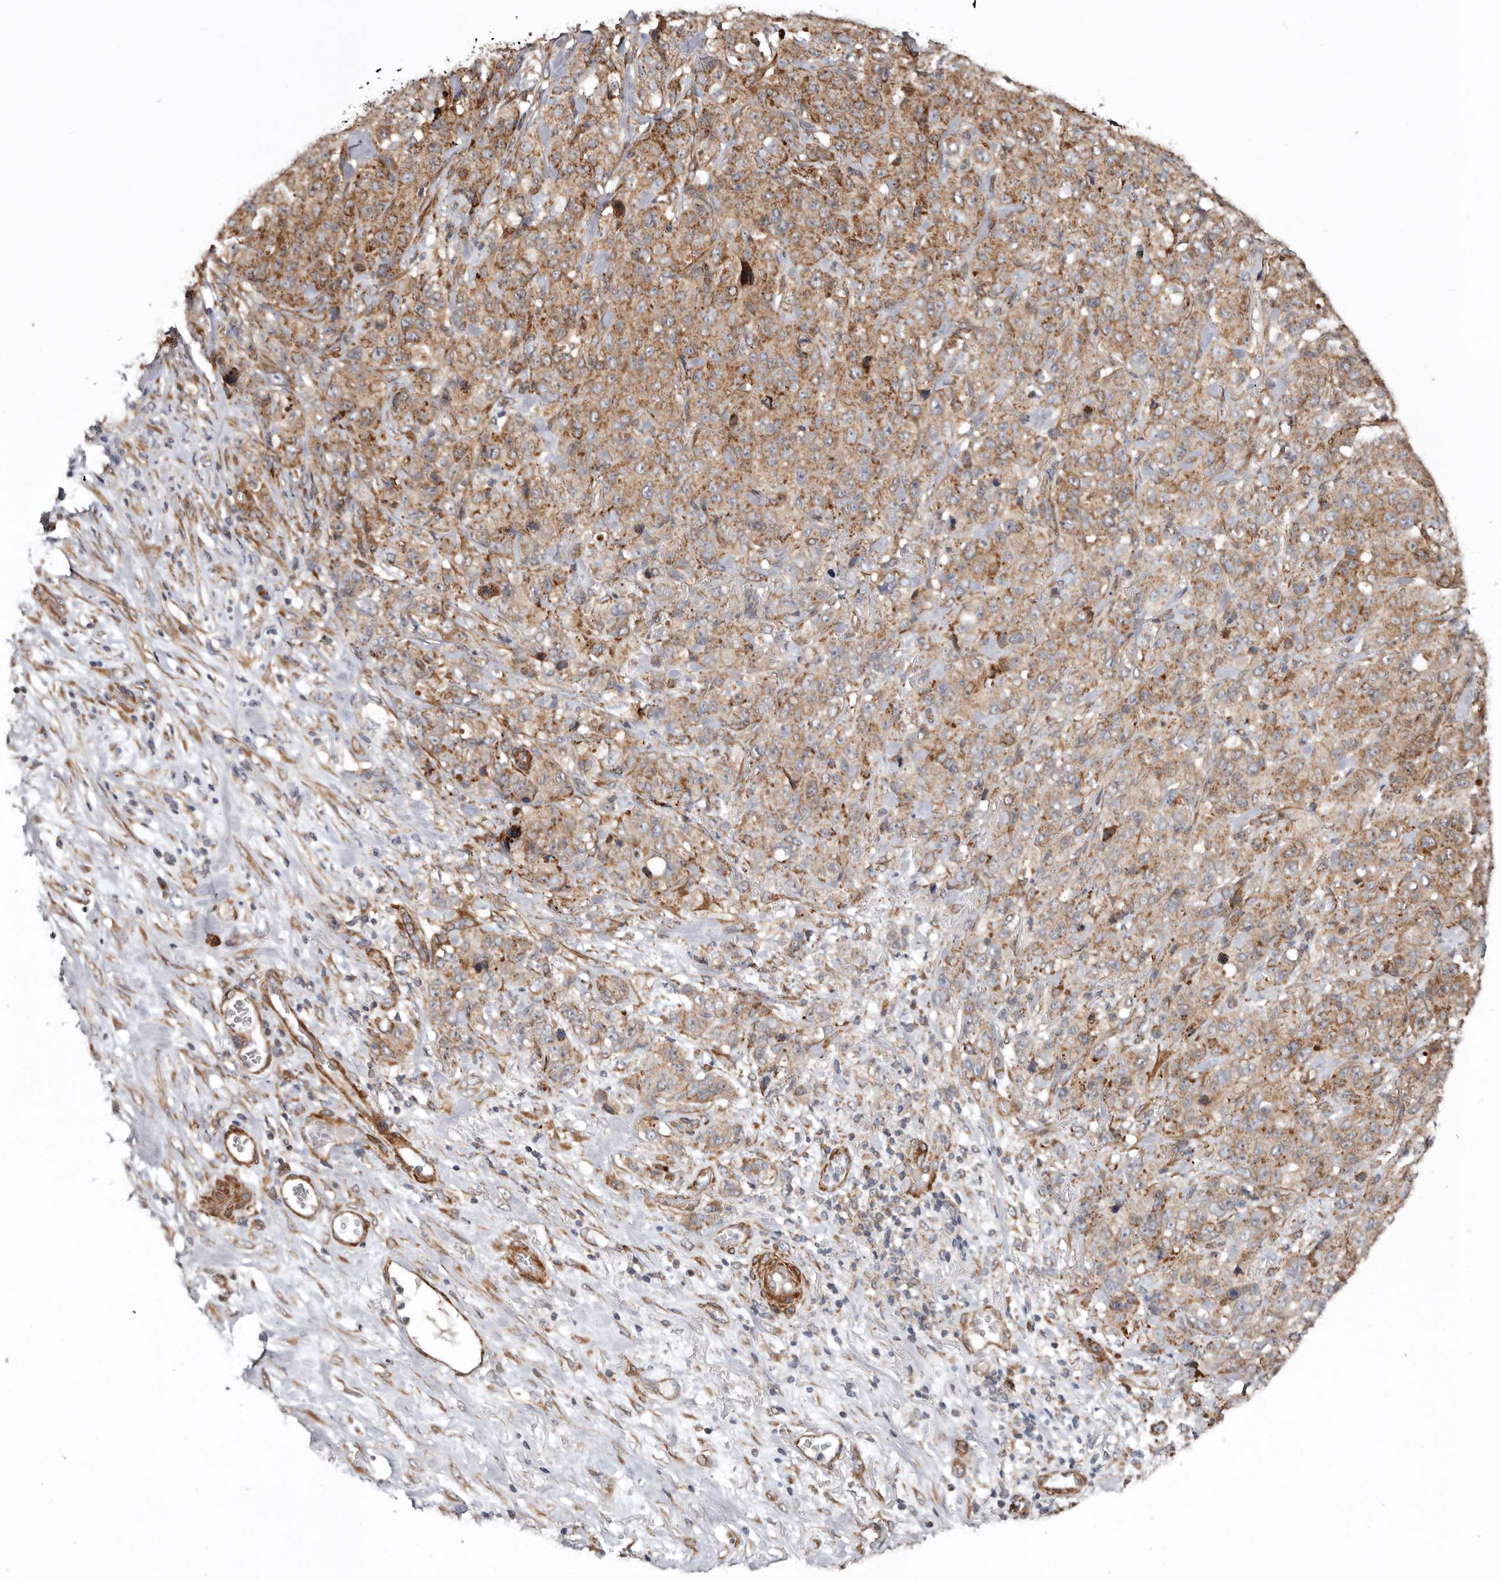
{"staining": {"intensity": "moderate", "quantity": ">75%", "location": "cytoplasmic/membranous"}, "tissue": "stomach cancer", "cell_type": "Tumor cells", "image_type": "cancer", "snomed": [{"axis": "morphology", "description": "Adenocarcinoma, NOS"}, {"axis": "topography", "description": "Stomach"}], "caption": "Immunohistochemical staining of human stomach adenocarcinoma displays medium levels of moderate cytoplasmic/membranous protein staining in about >75% of tumor cells.", "gene": "PROKR1", "patient": {"sex": "male", "age": 48}}